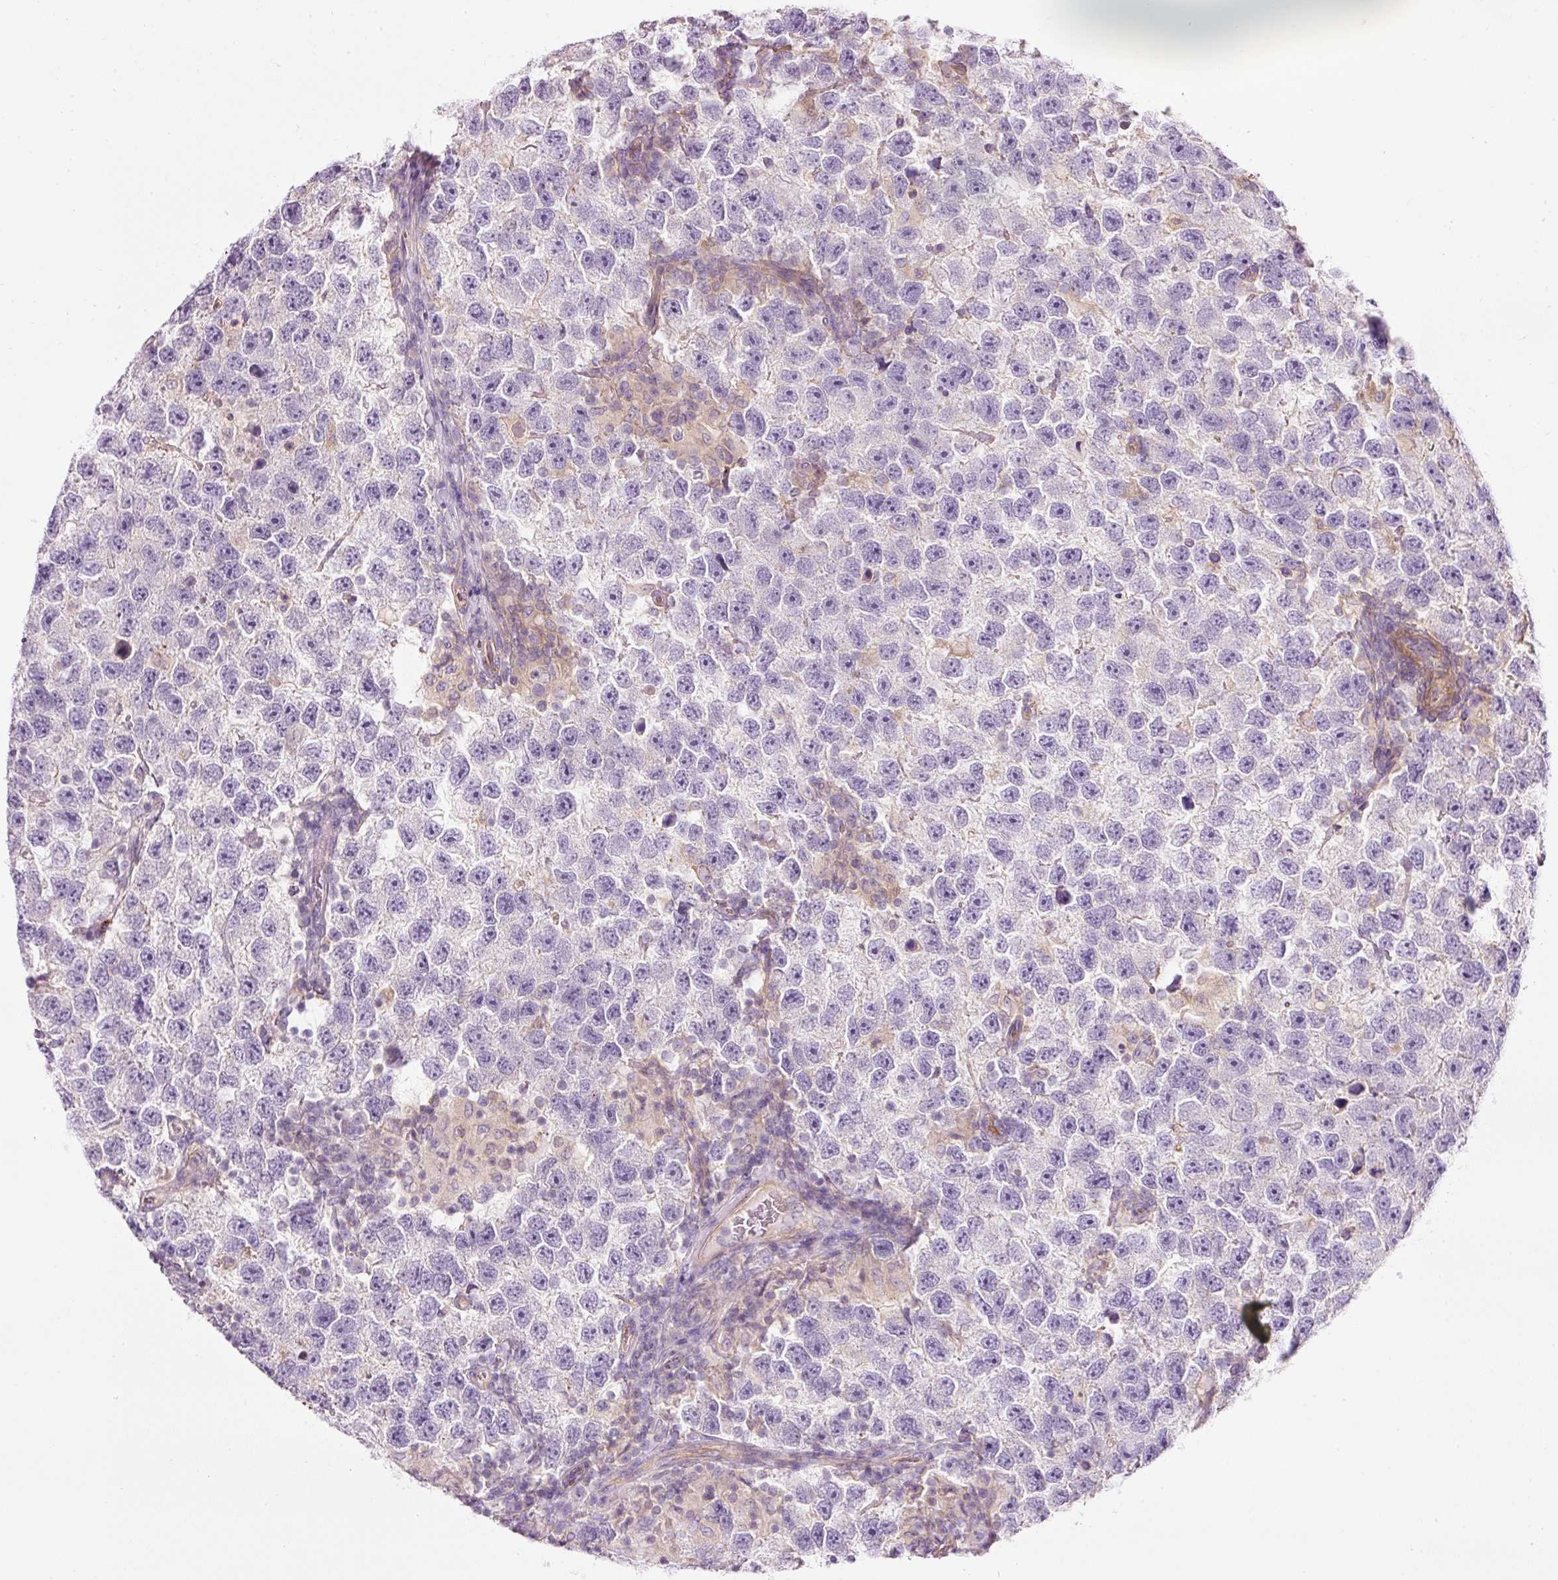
{"staining": {"intensity": "negative", "quantity": "none", "location": "none"}, "tissue": "testis cancer", "cell_type": "Tumor cells", "image_type": "cancer", "snomed": [{"axis": "morphology", "description": "Seminoma, NOS"}, {"axis": "topography", "description": "Testis"}], "caption": "An IHC photomicrograph of seminoma (testis) is shown. There is no staining in tumor cells of seminoma (testis). (DAB immunohistochemistry, high magnification).", "gene": "MAP3K3", "patient": {"sex": "male", "age": 26}}